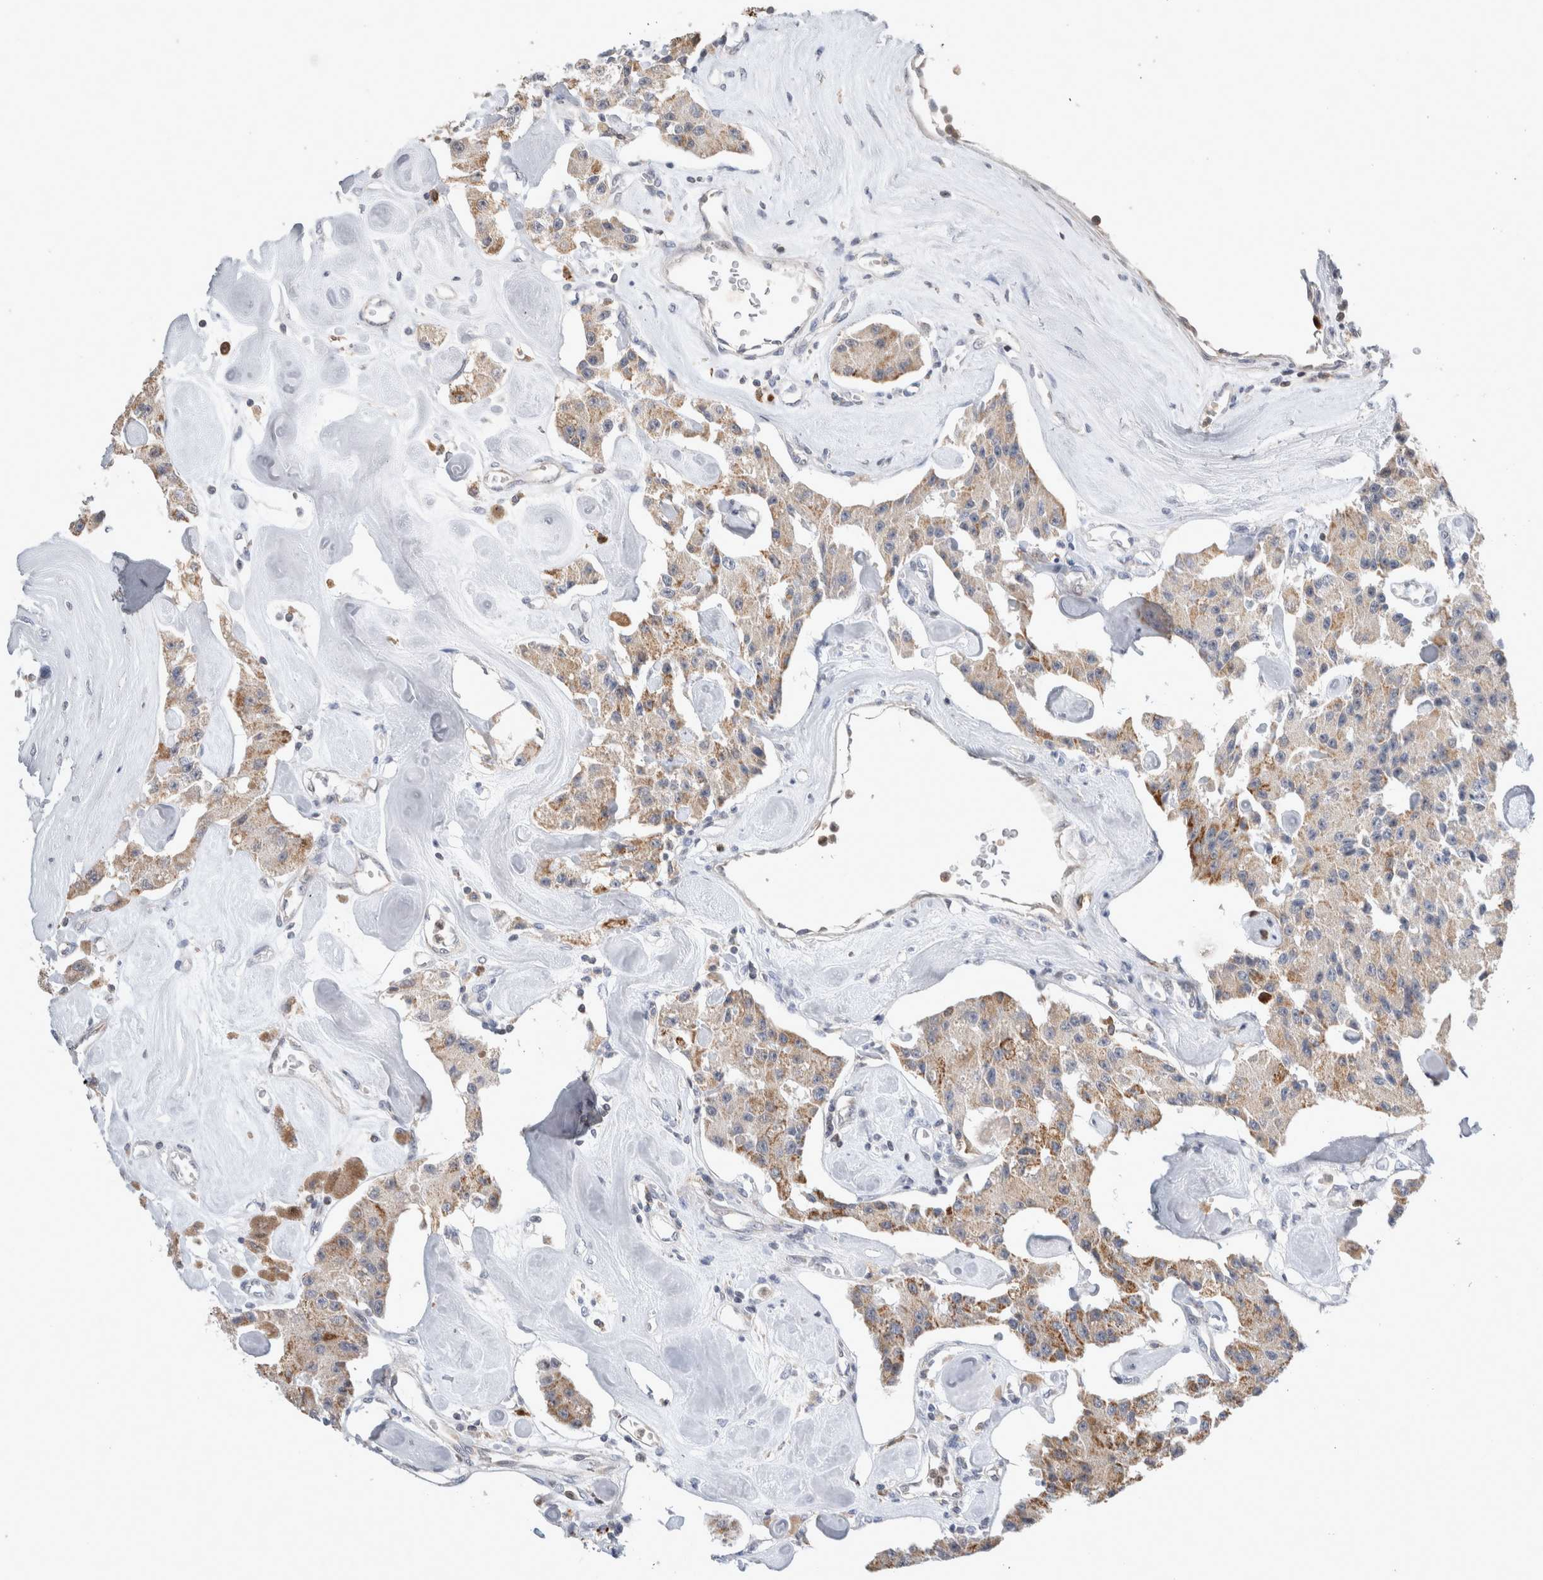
{"staining": {"intensity": "moderate", "quantity": ">75%", "location": "cytoplasmic/membranous"}, "tissue": "carcinoid", "cell_type": "Tumor cells", "image_type": "cancer", "snomed": [{"axis": "morphology", "description": "Carcinoid, malignant, NOS"}, {"axis": "topography", "description": "Pancreas"}], "caption": "Immunohistochemical staining of human malignant carcinoid exhibits medium levels of moderate cytoplasmic/membranous positivity in approximately >75% of tumor cells.", "gene": "AGMAT", "patient": {"sex": "male", "age": 41}}